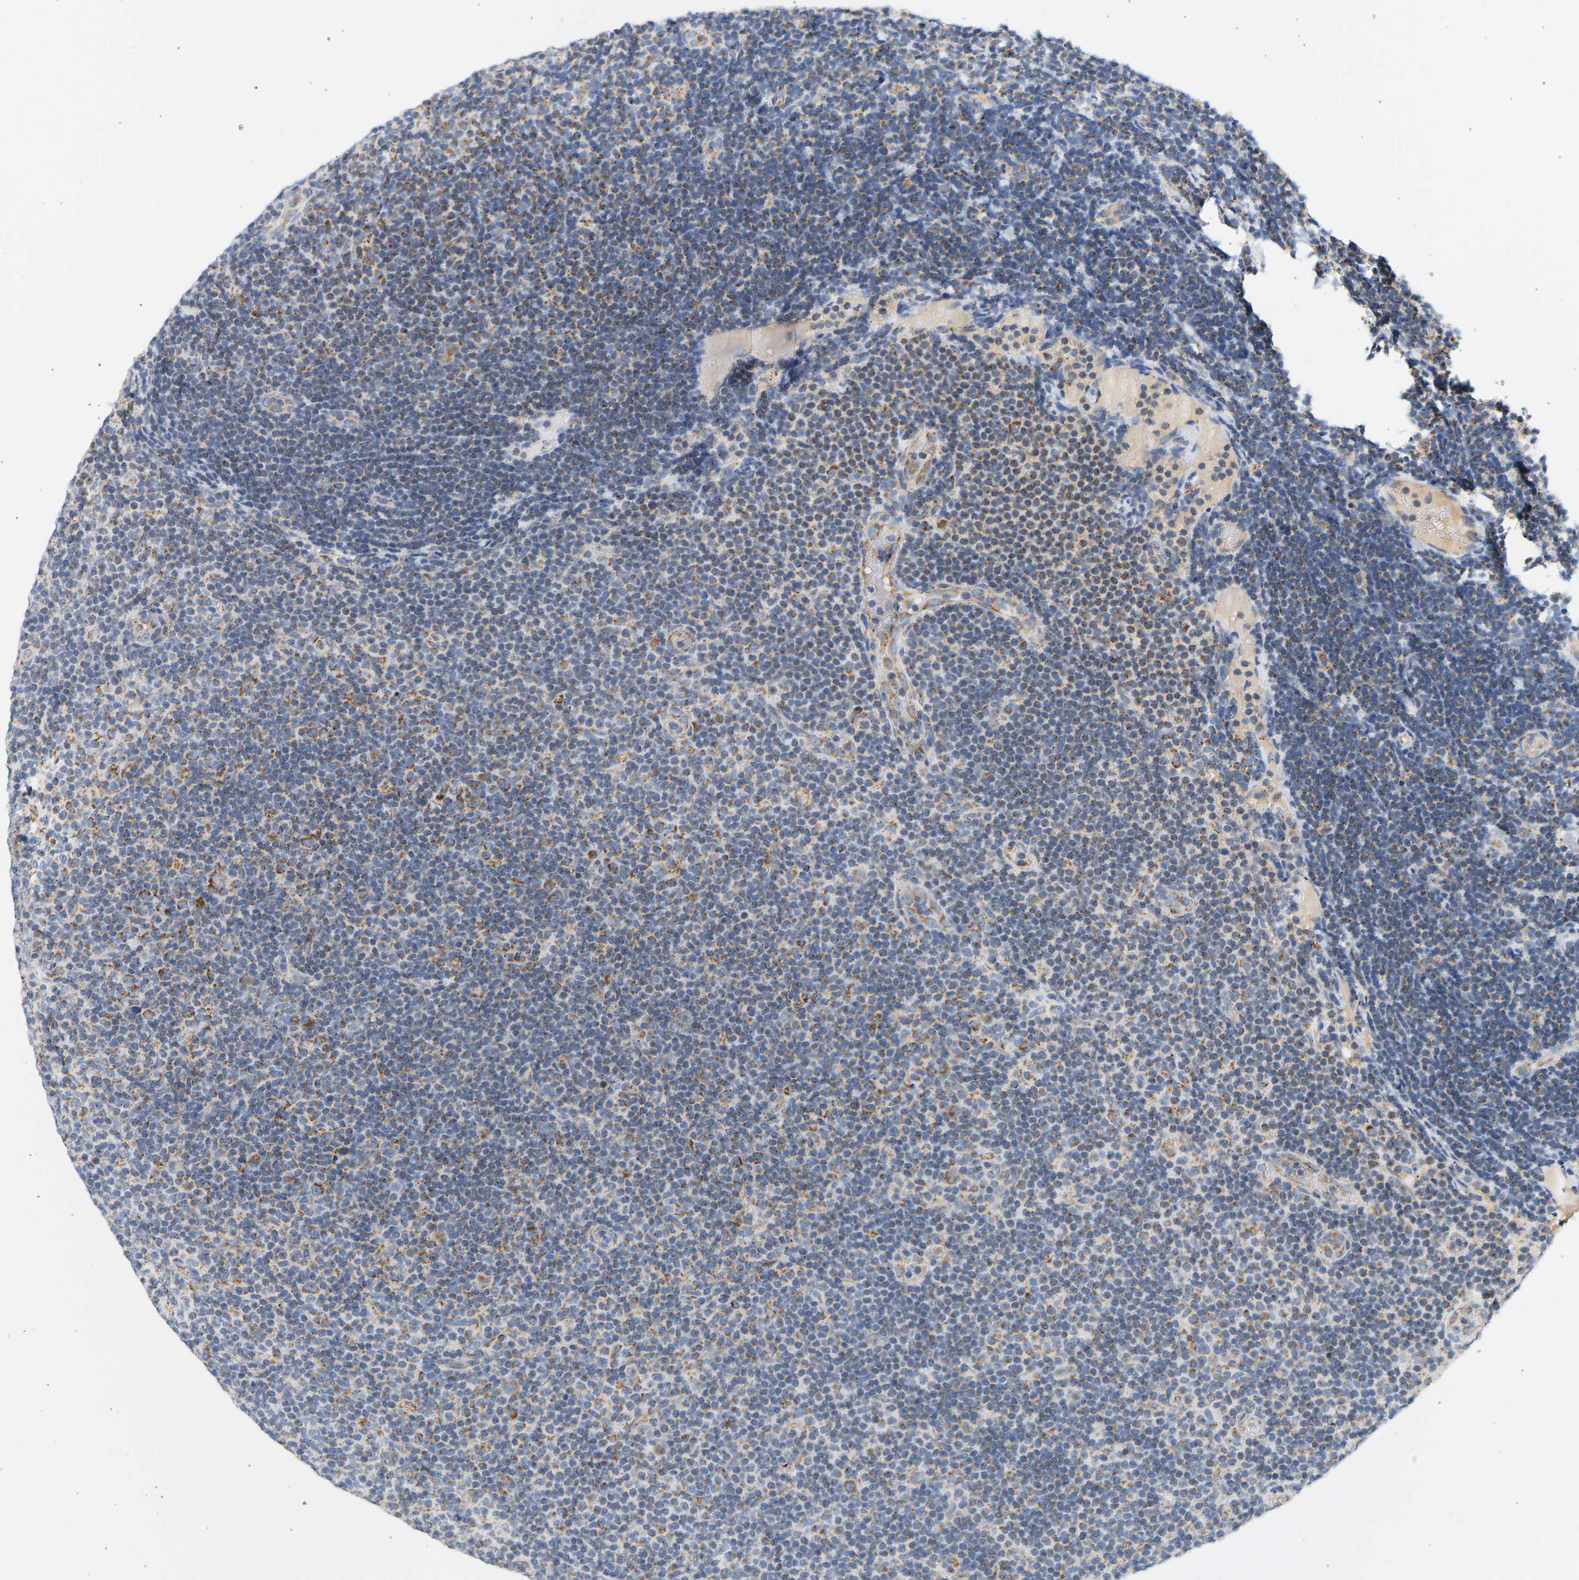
{"staining": {"intensity": "moderate", "quantity": ">75%", "location": "cytoplasmic/membranous"}, "tissue": "lymphoma", "cell_type": "Tumor cells", "image_type": "cancer", "snomed": [{"axis": "morphology", "description": "Malignant lymphoma, non-Hodgkin's type, Low grade"}, {"axis": "topography", "description": "Lymph node"}], "caption": "Brown immunohistochemical staining in lymphoma shows moderate cytoplasmic/membranous positivity in about >75% of tumor cells.", "gene": "GRPEL2", "patient": {"sex": "male", "age": 83}}